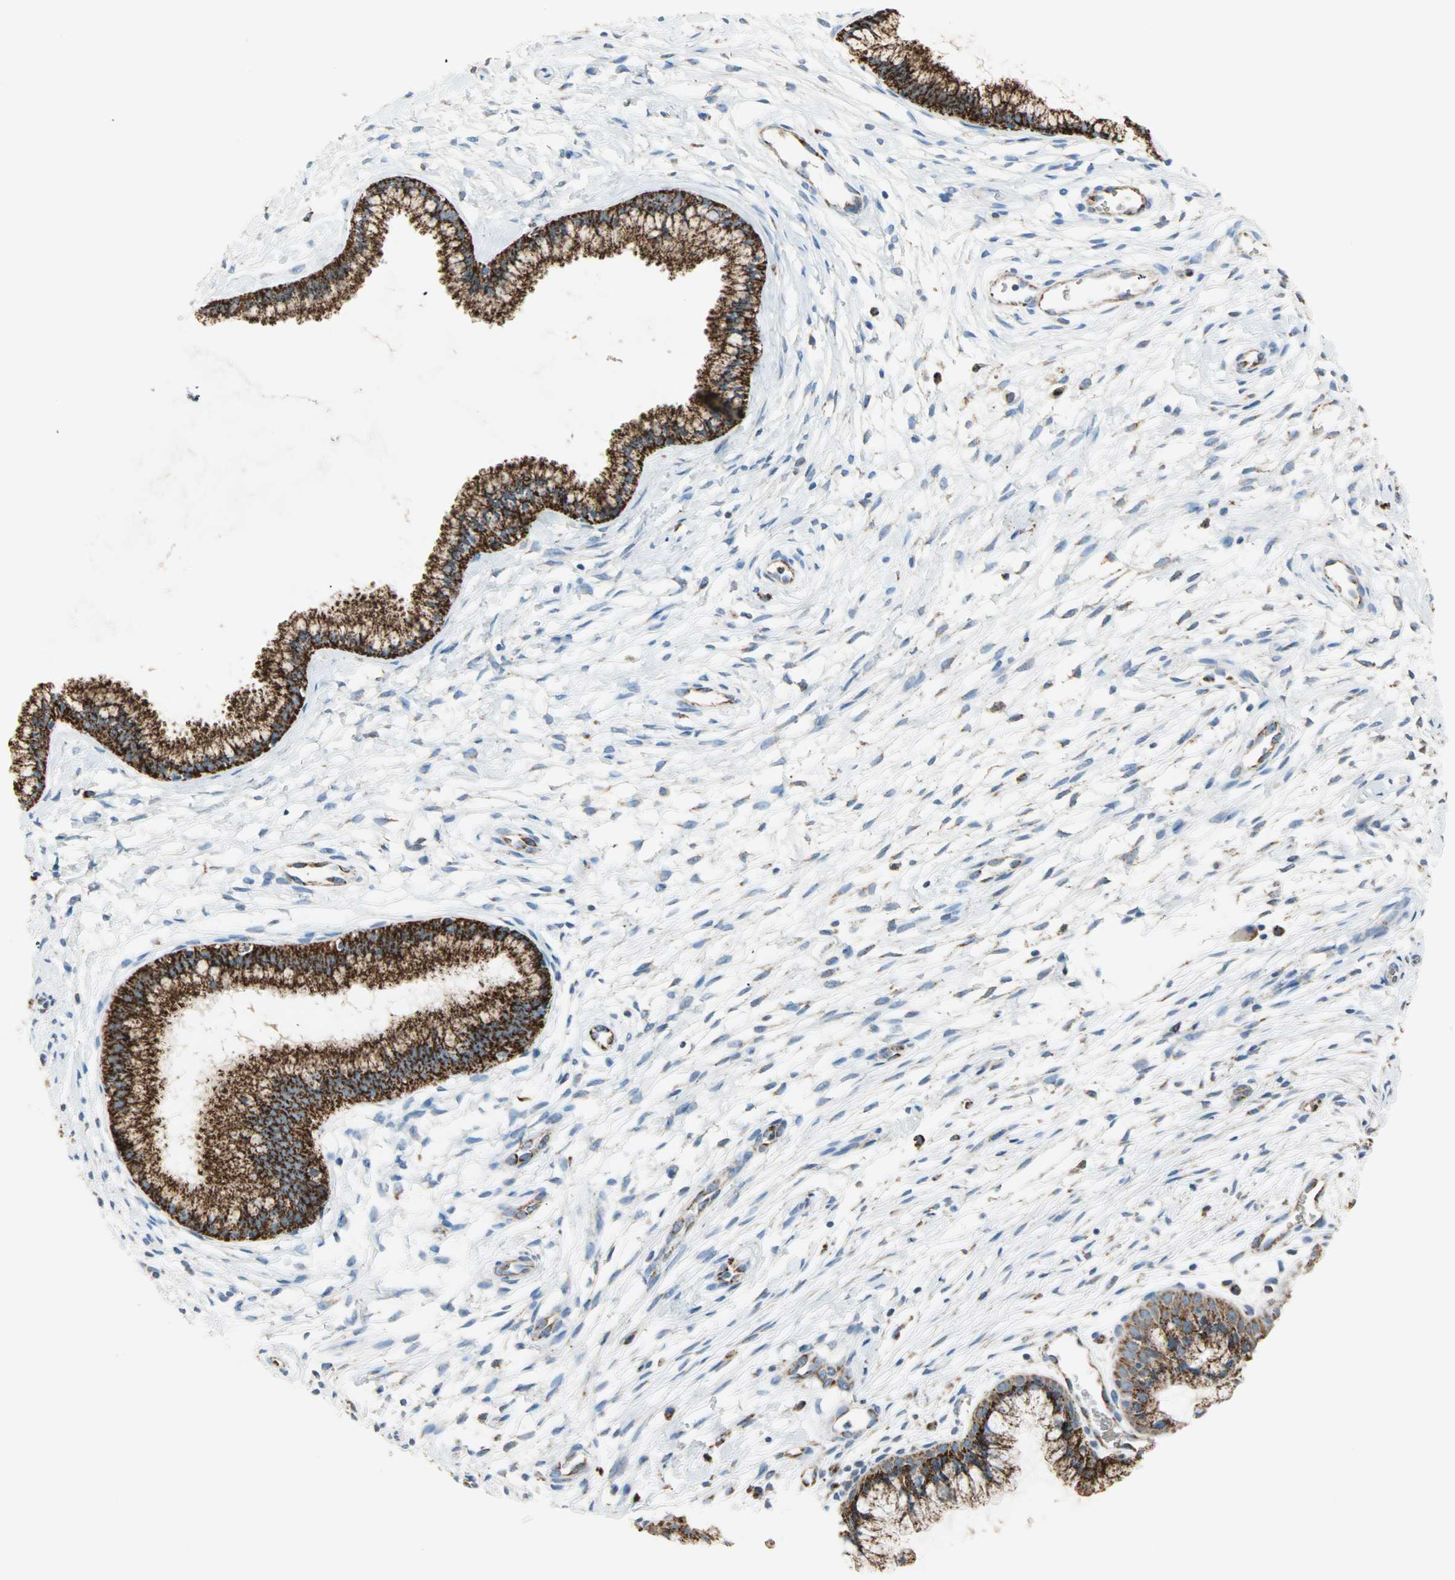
{"staining": {"intensity": "strong", "quantity": ">75%", "location": "cytoplasmic/membranous"}, "tissue": "cervix", "cell_type": "Glandular cells", "image_type": "normal", "snomed": [{"axis": "morphology", "description": "Normal tissue, NOS"}, {"axis": "topography", "description": "Cervix"}], "caption": "Protein analysis of benign cervix displays strong cytoplasmic/membranous positivity in approximately >75% of glandular cells. (DAB (3,3'-diaminobenzidine) IHC, brown staining for protein, blue staining for nuclei).", "gene": "TST", "patient": {"sex": "female", "age": 39}}